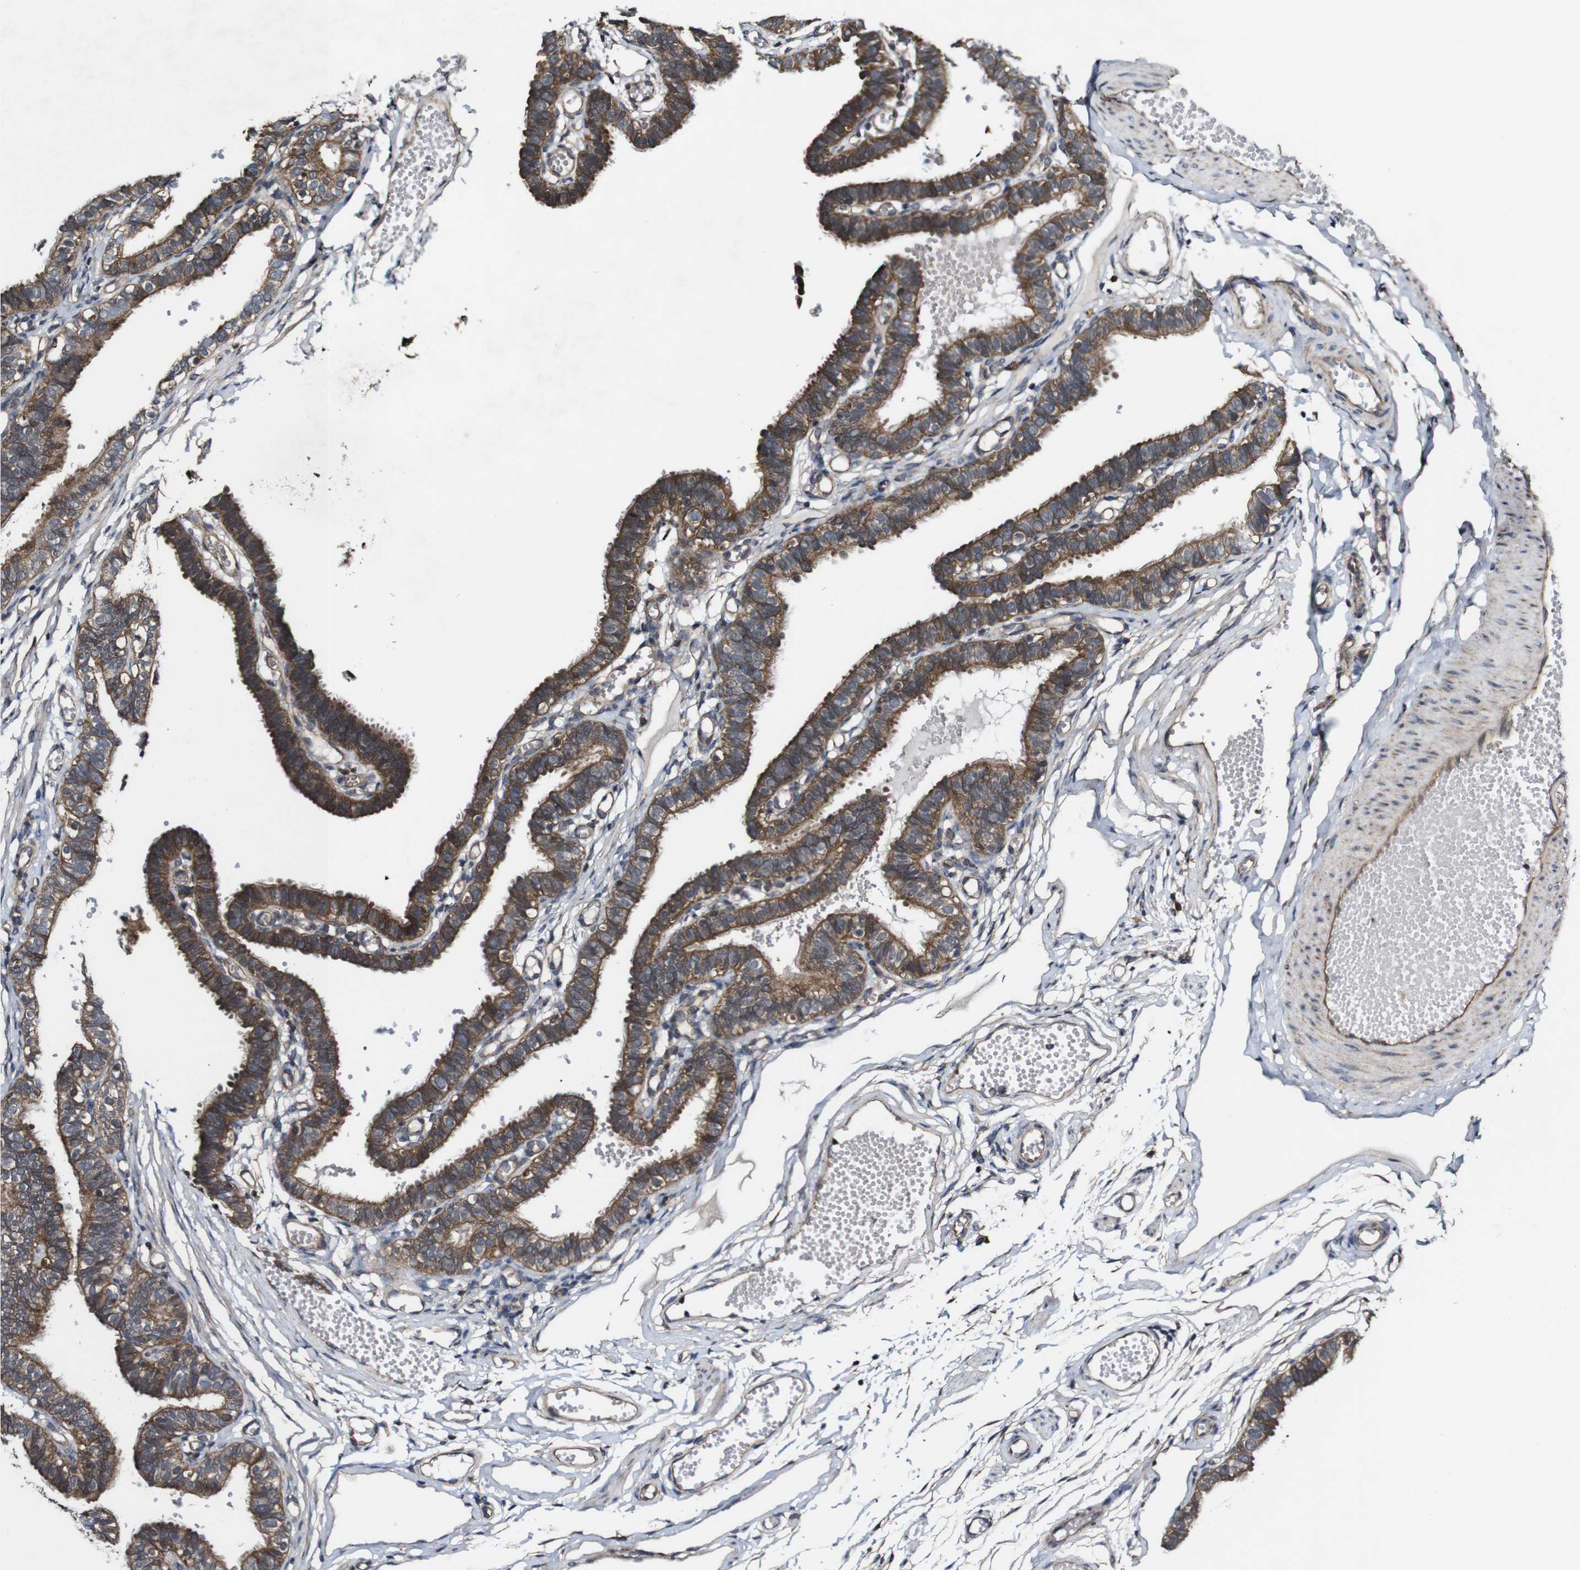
{"staining": {"intensity": "strong", "quantity": ">75%", "location": "cytoplasmic/membranous"}, "tissue": "fallopian tube", "cell_type": "Glandular cells", "image_type": "normal", "snomed": [{"axis": "morphology", "description": "Normal tissue, NOS"}, {"axis": "topography", "description": "Fallopian tube"}, {"axis": "topography", "description": "Placenta"}], "caption": "Protein expression analysis of benign human fallopian tube reveals strong cytoplasmic/membranous staining in approximately >75% of glandular cells.", "gene": "BTN3A3", "patient": {"sex": "female", "age": 34}}